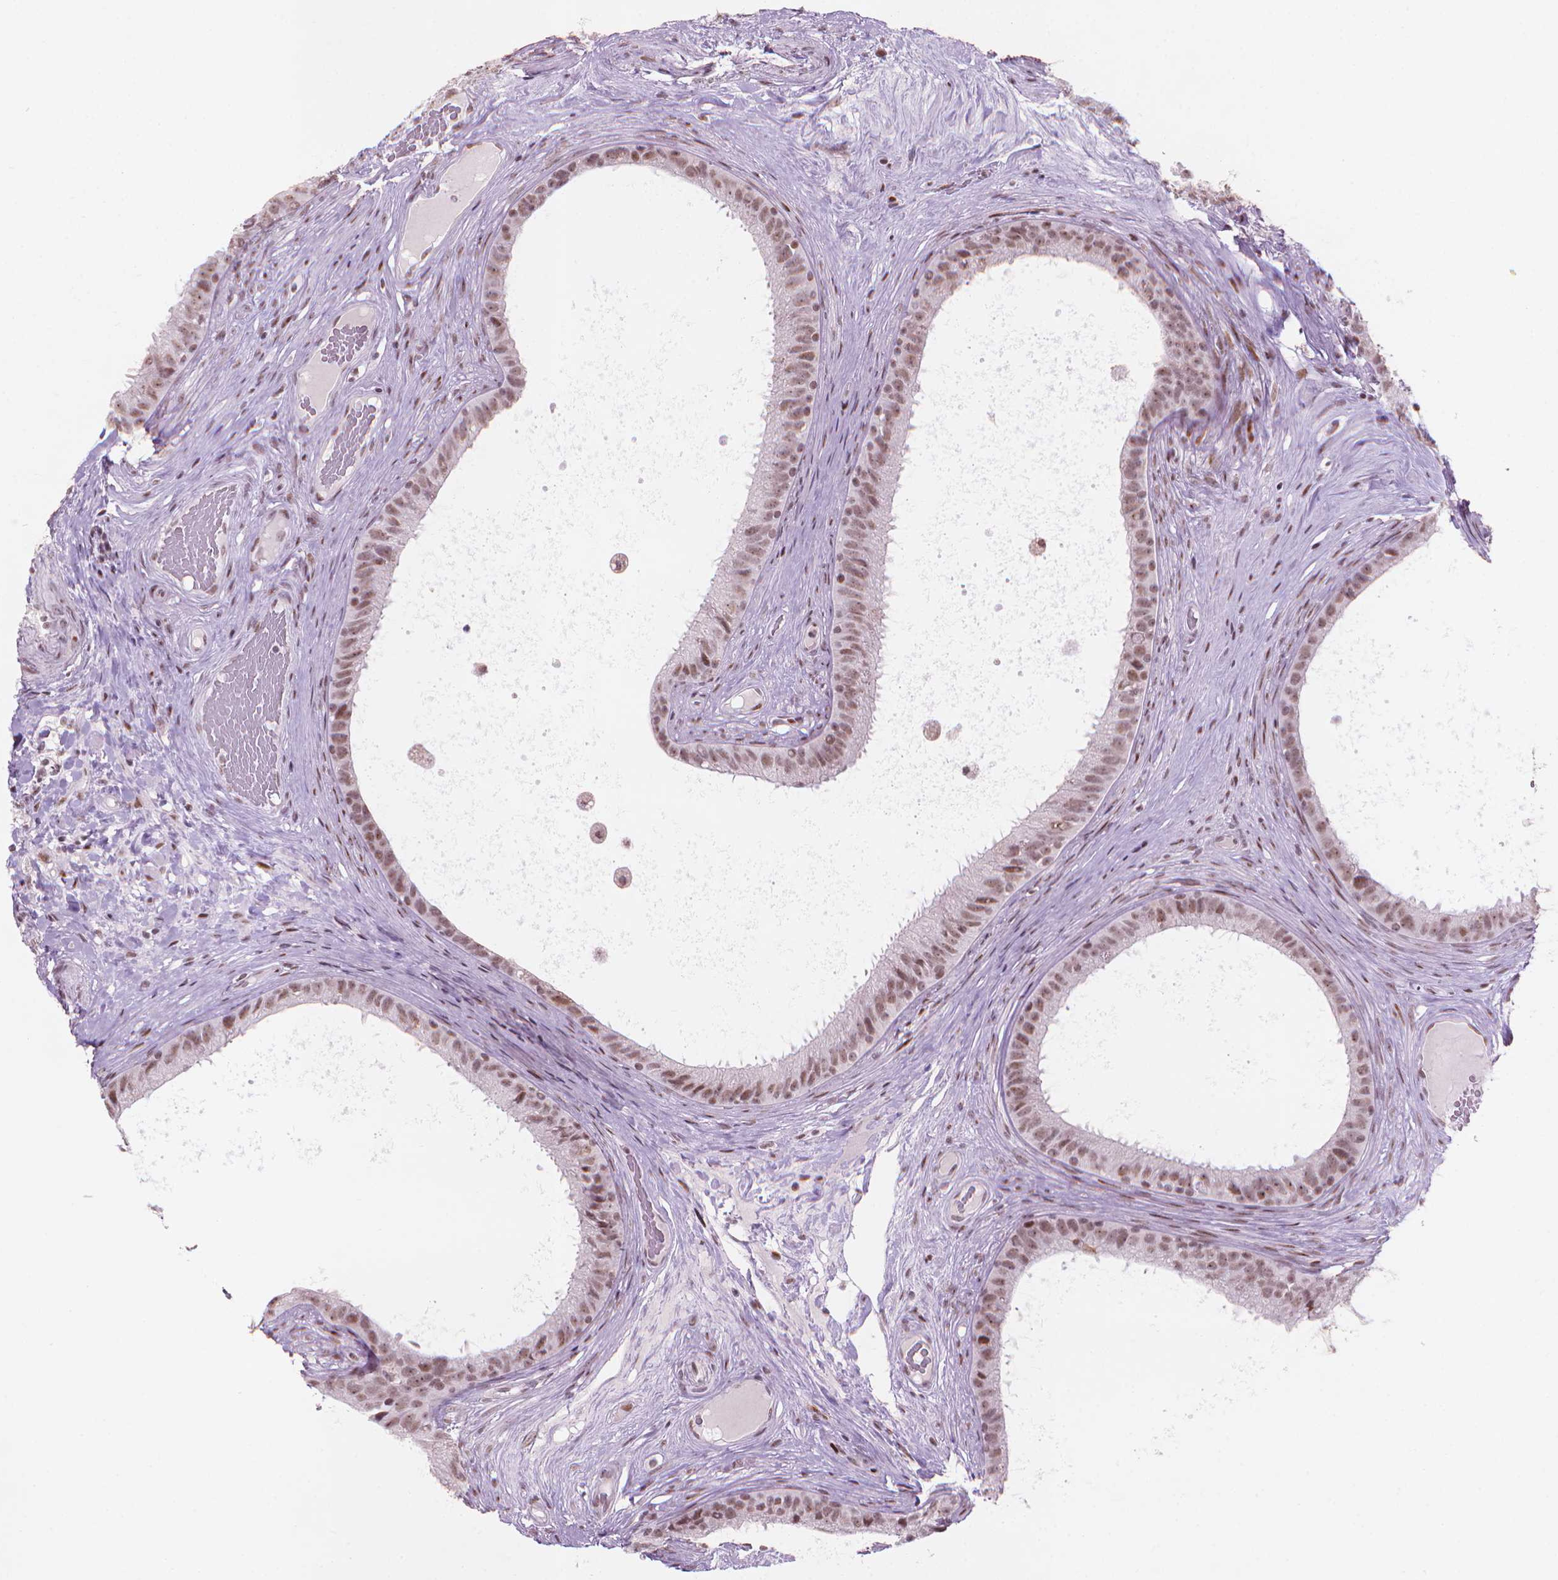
{"staining": {"intensity": "moderate", "quantity": ">75%", "location": "nuclear"}, "tissue": "epididymis", "cell_type": "Glandular cells", "image_type": "normal", "snomed": [{"axis": "morphology", "description": "Normal tissue, NOS"}, {"axis": "topography", "description": "Epididymis"}], "caption": "Glandular cells reveal moderate nuclear staining in approximately >75% of cells in benign epididymis.", "gene": "HES7", "patient": {"sex": "male", "age": 59}}